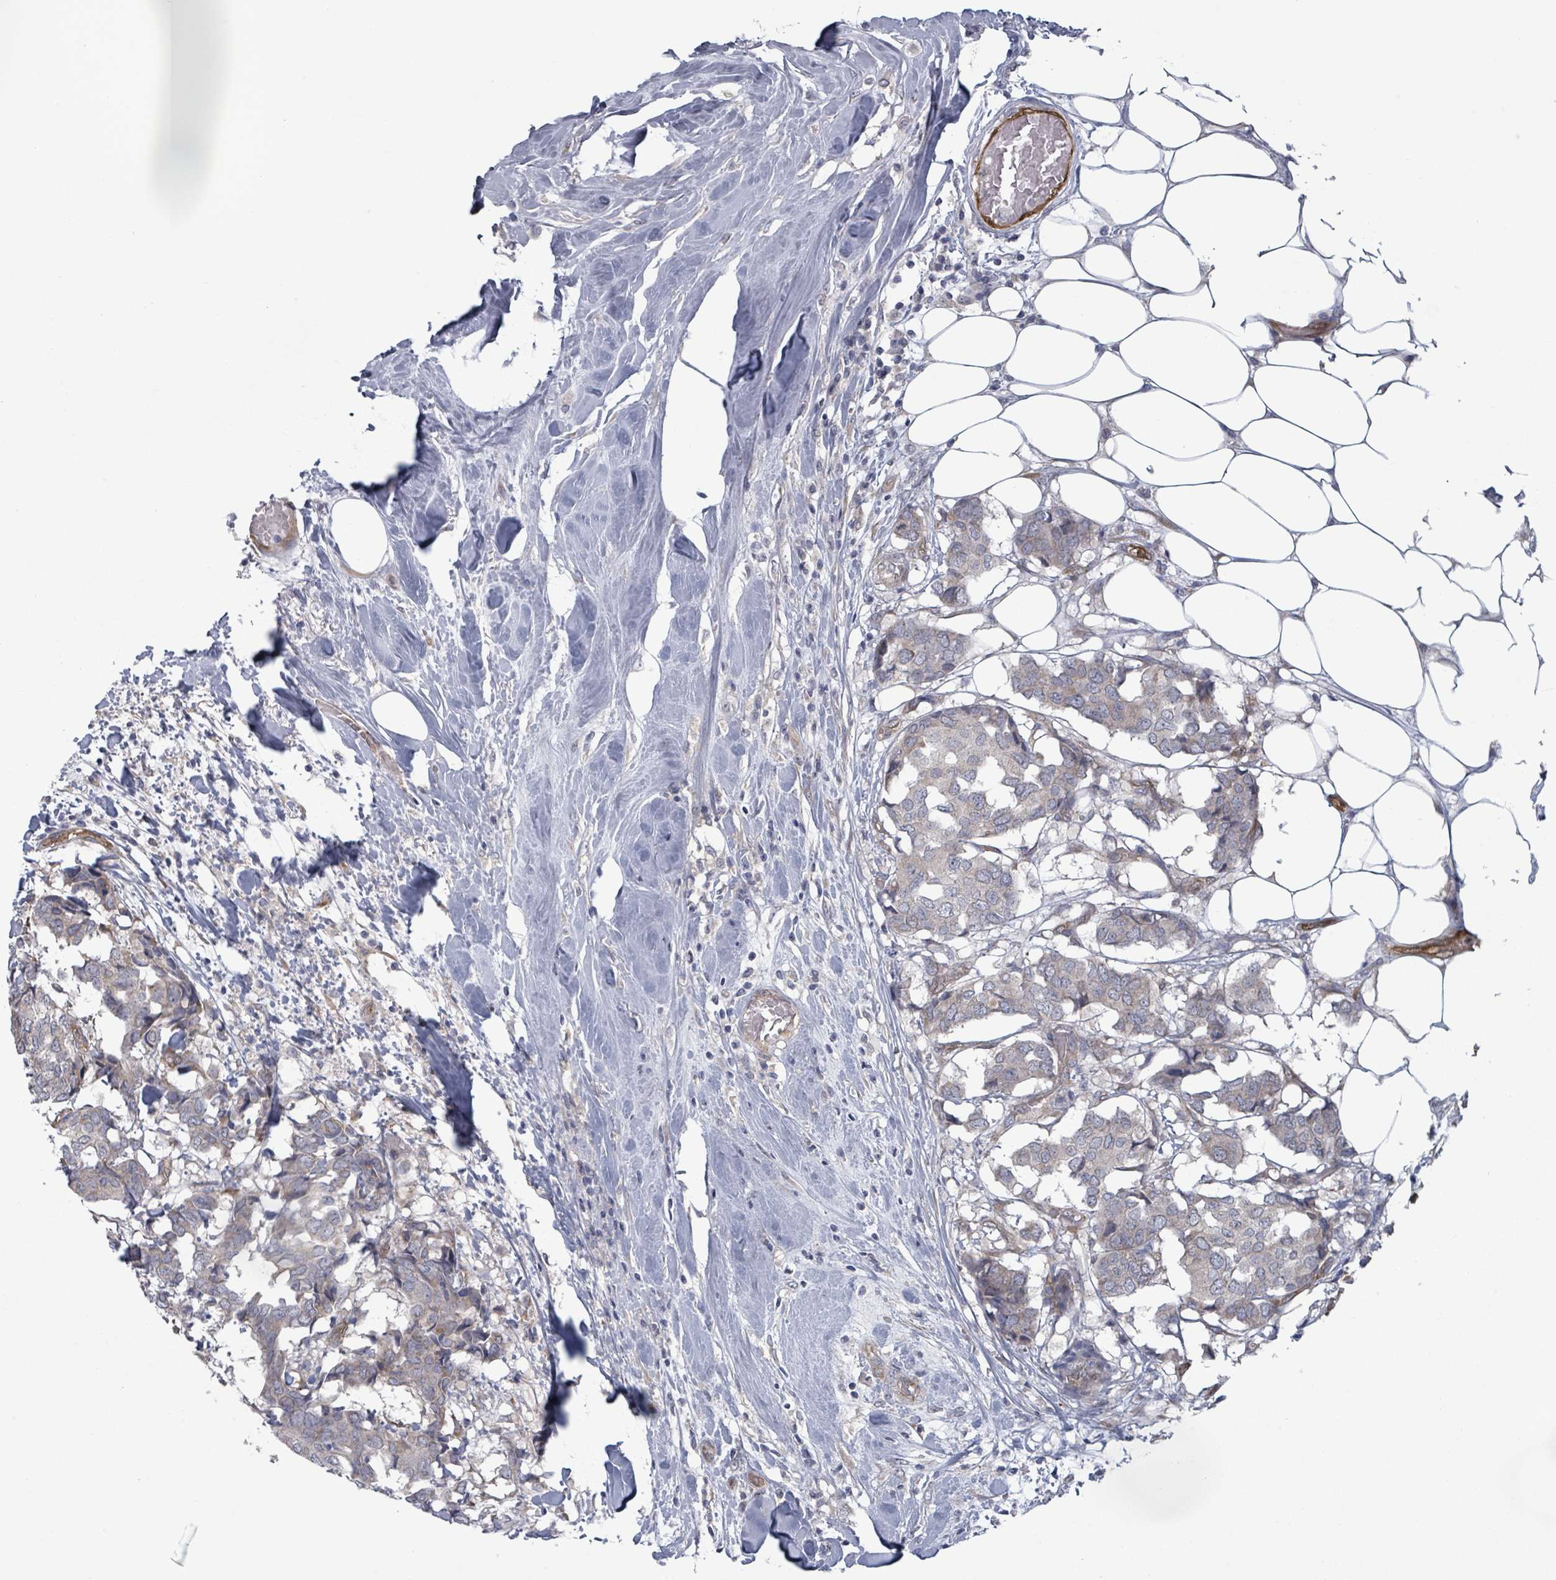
{"staining": {"intensity": "weak", "quantity": "<25%", "location": "cytoplasmic/membranous"}, "tissue": "breast cancer", "cell_type": "Tumor cells", "image_type": "cancer", "snomed": [{"axis": "morphology", "description": "Duct carcinoma"}, {"axis": "topography", "description": "Breast"}], "caption": "Human infiltrating ductal carcinoma (breast) stained for a protein using immunohistochemistry exhibits no positivity in tumor cells.", "gene": "FKBP1A", "patient": {"sex": "female", "age": 75}}